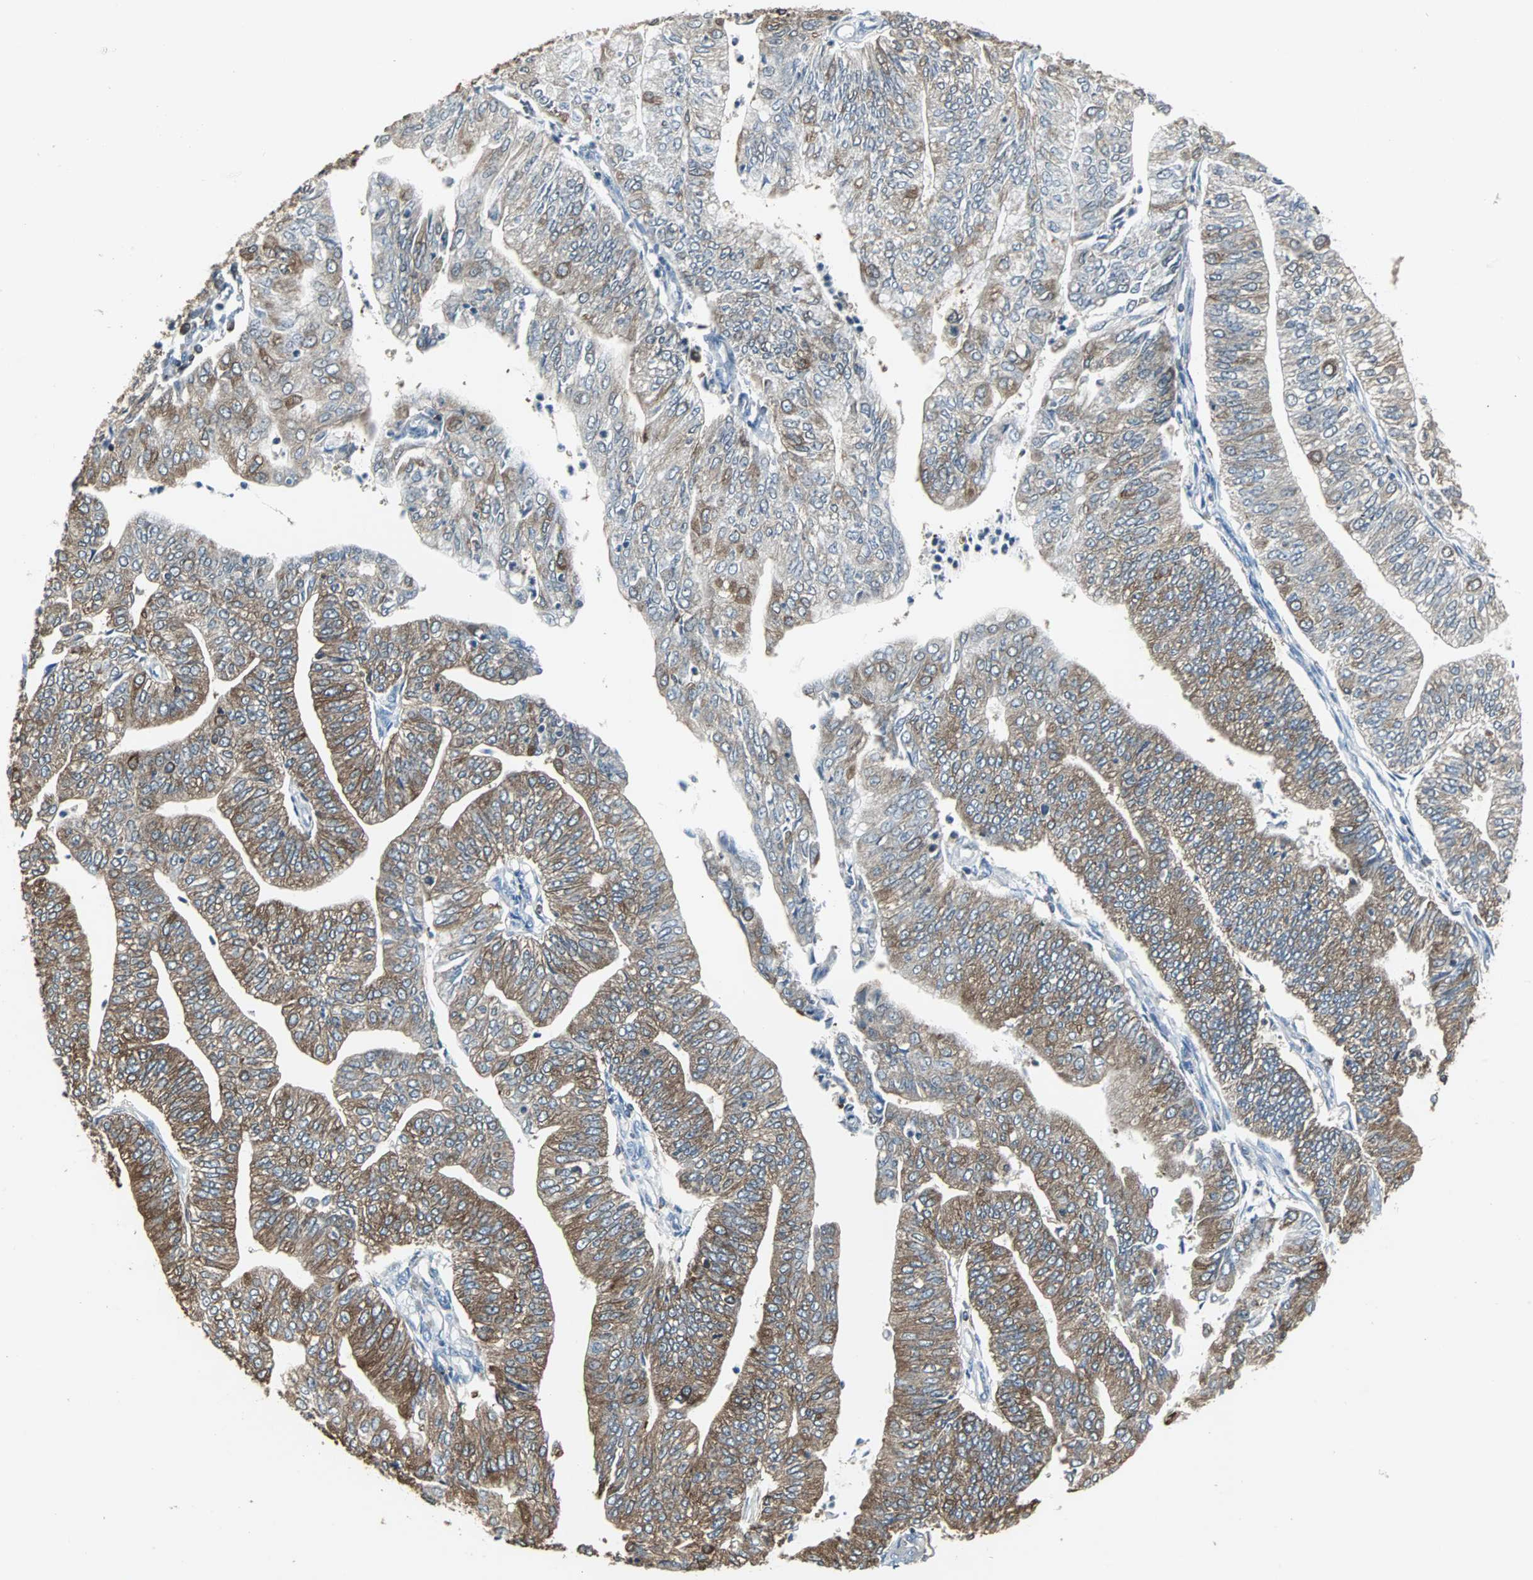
{"staining": {"intensity": "moderate", "quantity": "25%-75%", "location": "cytoplasmic/membranous"}, "tissue": "endometrial cancer", "cell_type": "Tumor cells", "image_type": "cancer", "snomed": [{"axis": "morphology", "description": "Adenocarcinoma, NOS"}, {"axis": "topography", "description": "Endometrium"}], "caption": "Endometrial cancer tissue reveals moderate cytoplasmic/membranous positivity in about 25%-75% of tumor cells, visualized by immunohistochemistry.", "gene": "LRRFIP1", "patient": {"sex": "female", "age": 59}}